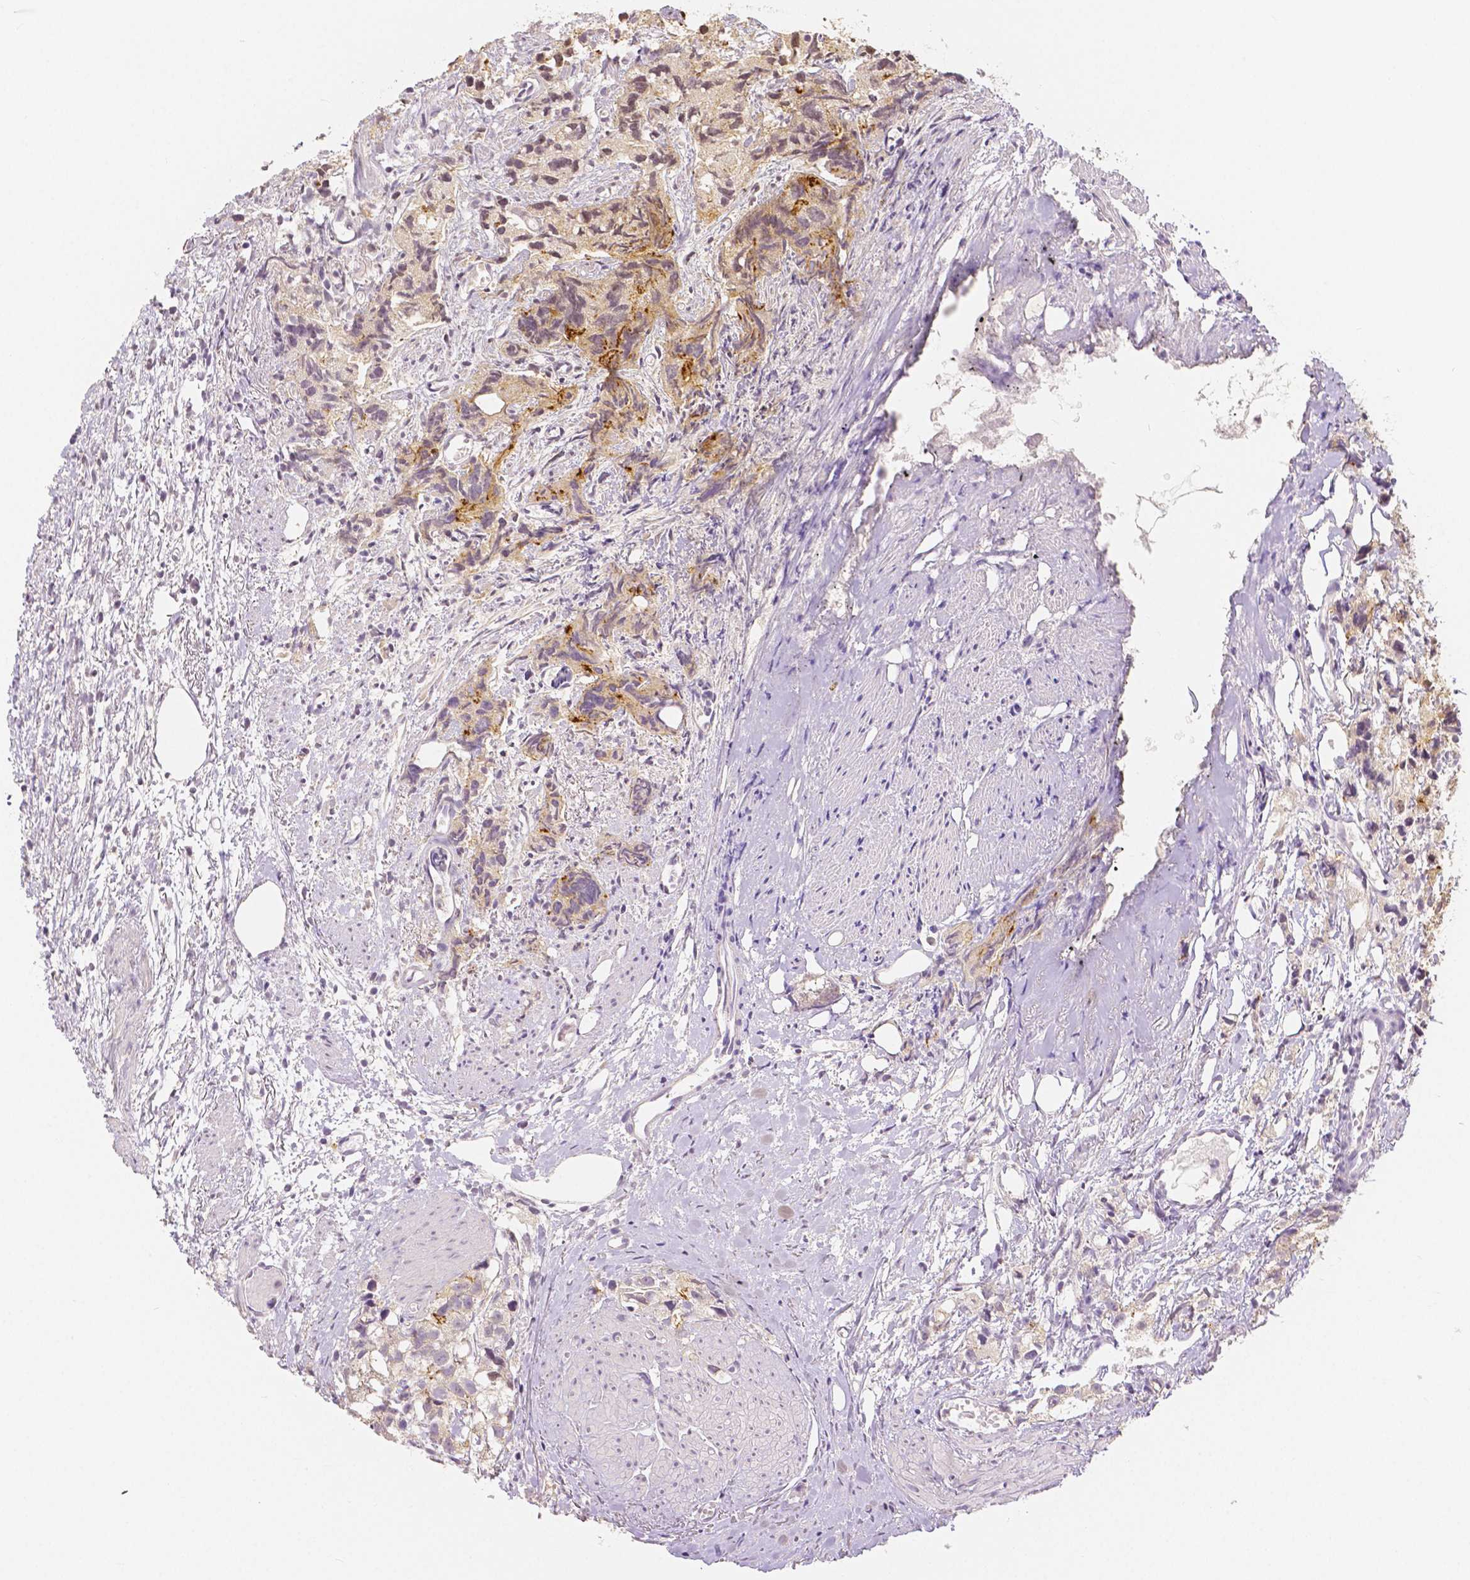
{"staining": {"intensity": "weak", "quantity": ">75%", "location": "cytoplasmic/membranous"}, "tissue": "prostate cancer", "cell_type": "Tumor cells", "image_type": "cancer", "snomed": [{"axis": "morphology", "description": "Adenocarcinoma, High grade"}, {"axis": "topography", "description": "Prostate"}], "caption": "The histopathology image exhibits a brown stain indicating the presence of a protein in the cytoplasmic/membranous of tumor cells in adenocarcinoma (high-grade) (prostate).", "gene": "OCLN", "patient": {"sex": "male", "age": 68}}